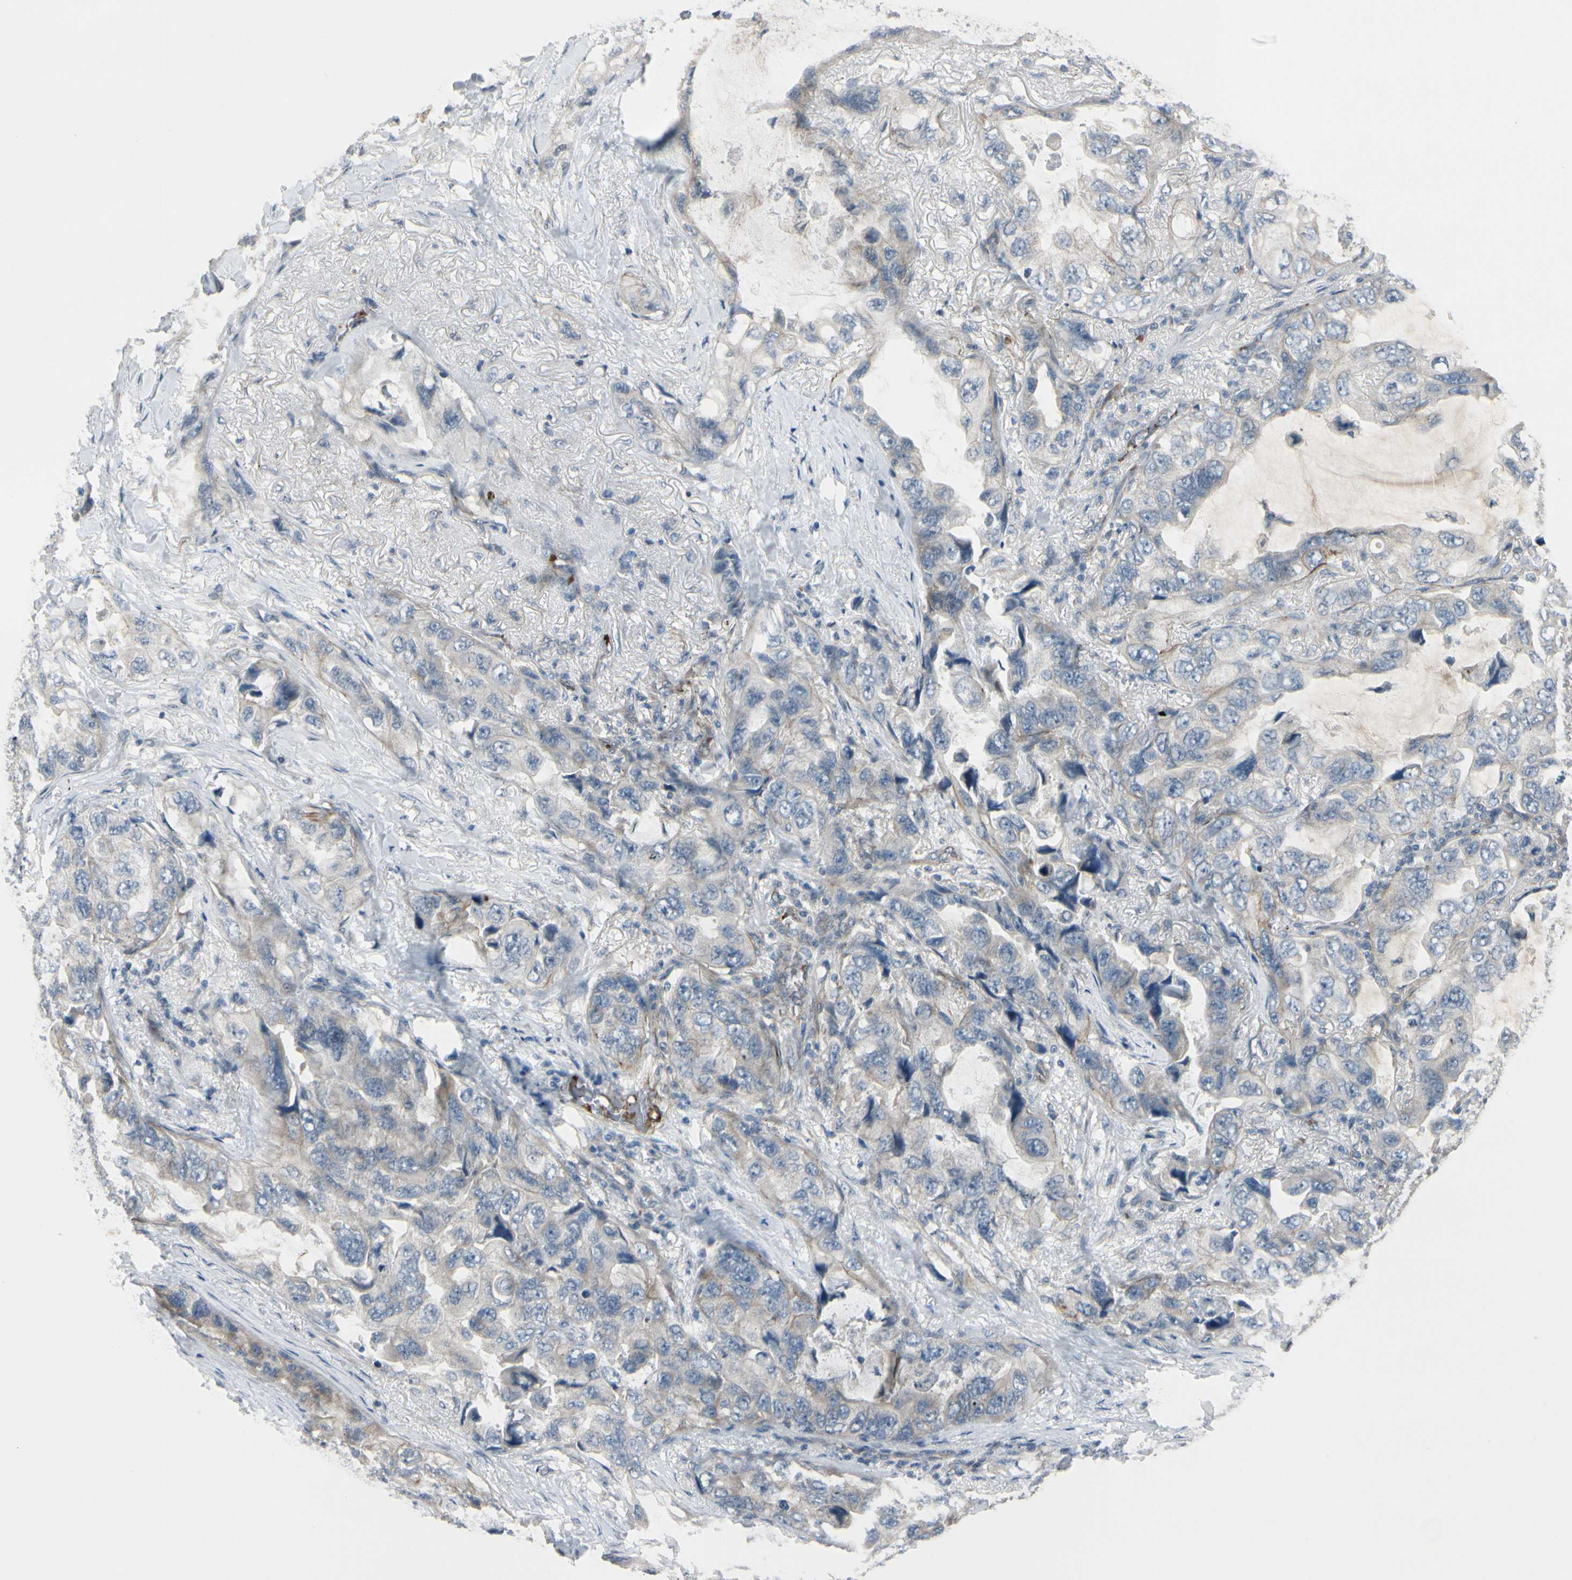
{"staining": {"intensity": "negative", "quantity": "none", "location": "none"}, "tissue": "lung cancer", "cell_type": "Tumor cells", "image_type": "cancer", "snomed": [{"axis": "morphology", "description": "Squamous cell carcinoma, NOS"}, {"axis": "topography", "description": "Lung"}], "caption": "DAB (3,3'-diaminobenzidine) immunohistochemical staining of lung squamous cell carcinoma shows no significant staining in tumor cells. Nuclei are stained in blue.", "gene": "PPP3CB", "patient": {"sex": "female", "age": 73}}